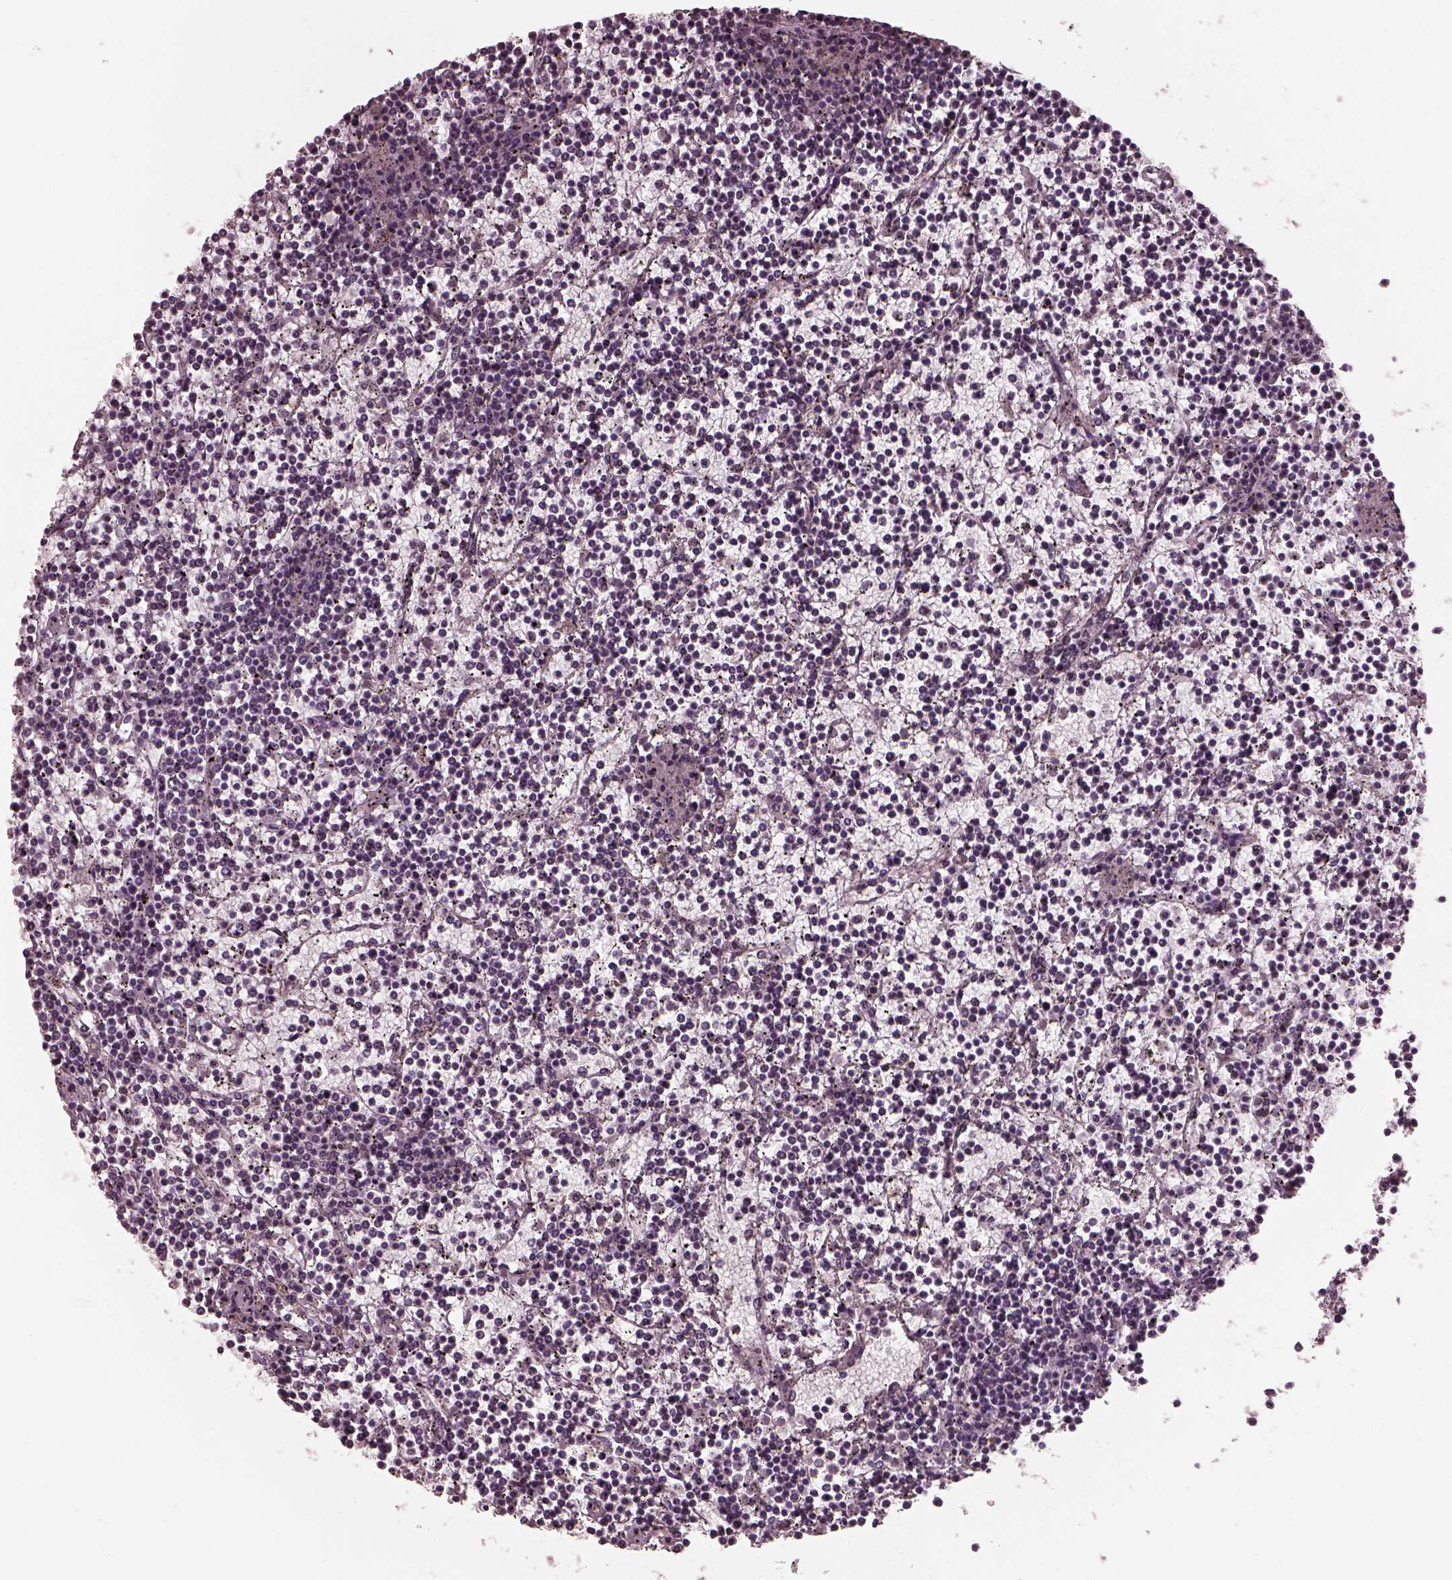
{"staining": {"intensity": "negative", "quantity": "none", "location": "none"}, "tissue": "lymphoma", "cell_type": "Tumor cells", "image_type": "cancer", "snomed": [{"axis": "morphology", "description": "Malignant lymphoma, non-Hodgkin's type, Low grade"}, {"axis": "topography", "description": "Spleen"}], "caption": "The histopathology image displays no staining of tumor cells in low-grade malignant lymphoma, non-Hodgkin's type.", "gene": "RCVRN", "patient": {"sex": "female", "age": 19}}